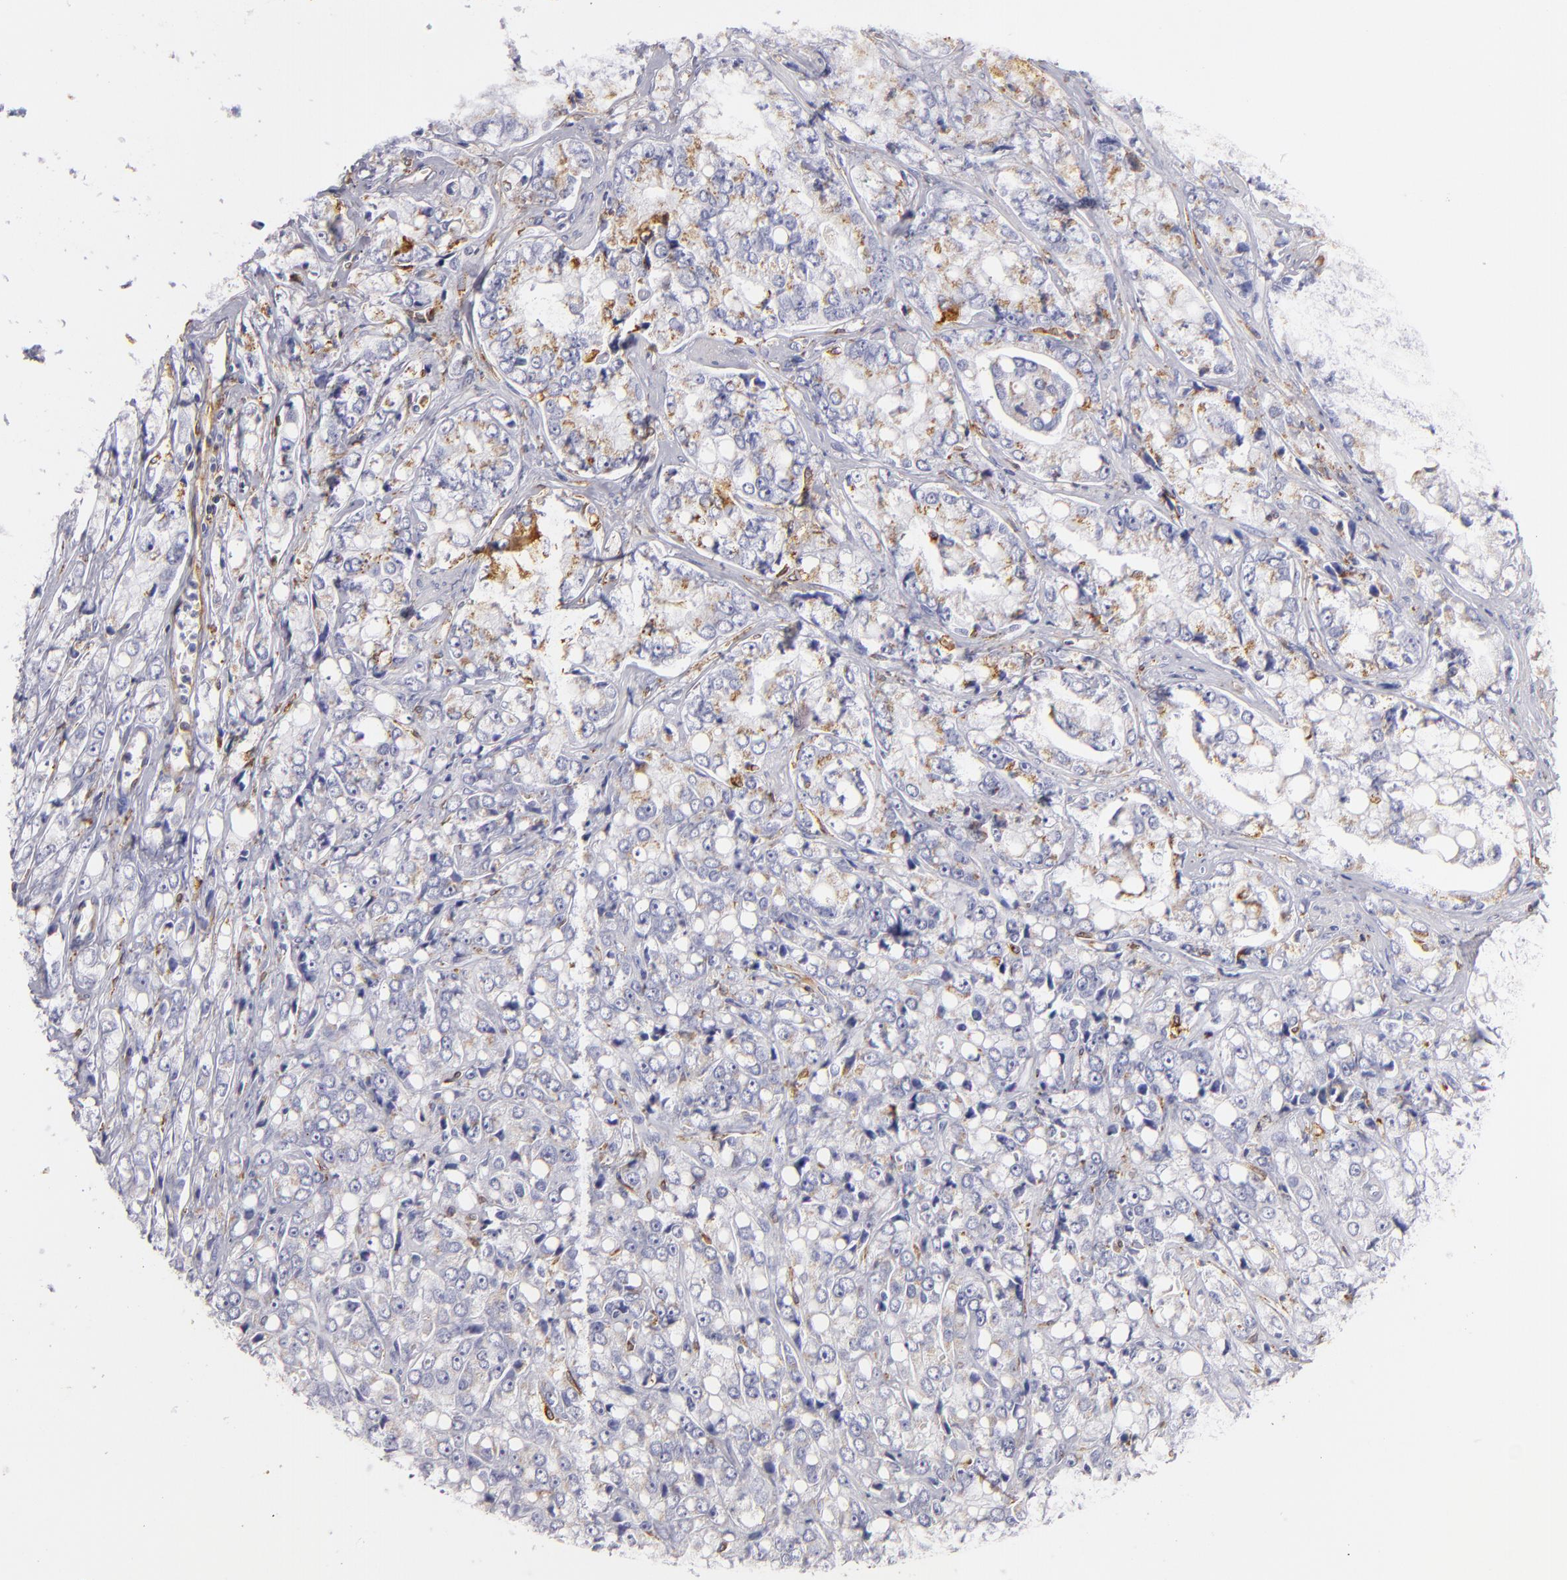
{"staining": {"intensity": "moderate", "quantity": "<25%", "location": "cytoplasmic/membranous"}, "tissue": "prostate cancer", "cell_type": "Tumor cells", "image_type": "cancer", "snomed": [{"axis": "morphology", "description": "Adenocarcinoma, High grade"}, {"axis": "topography", "description": "Prostate"}], "caption": "A low amount of moderate cytoplasmic/membranous staining is appreciated in about <25% of tumor cells in adenocarcinoma (high-grade) (prostate) tissue.", "gene": "CD74", "patient": {"sex": "male", "age": 67}}